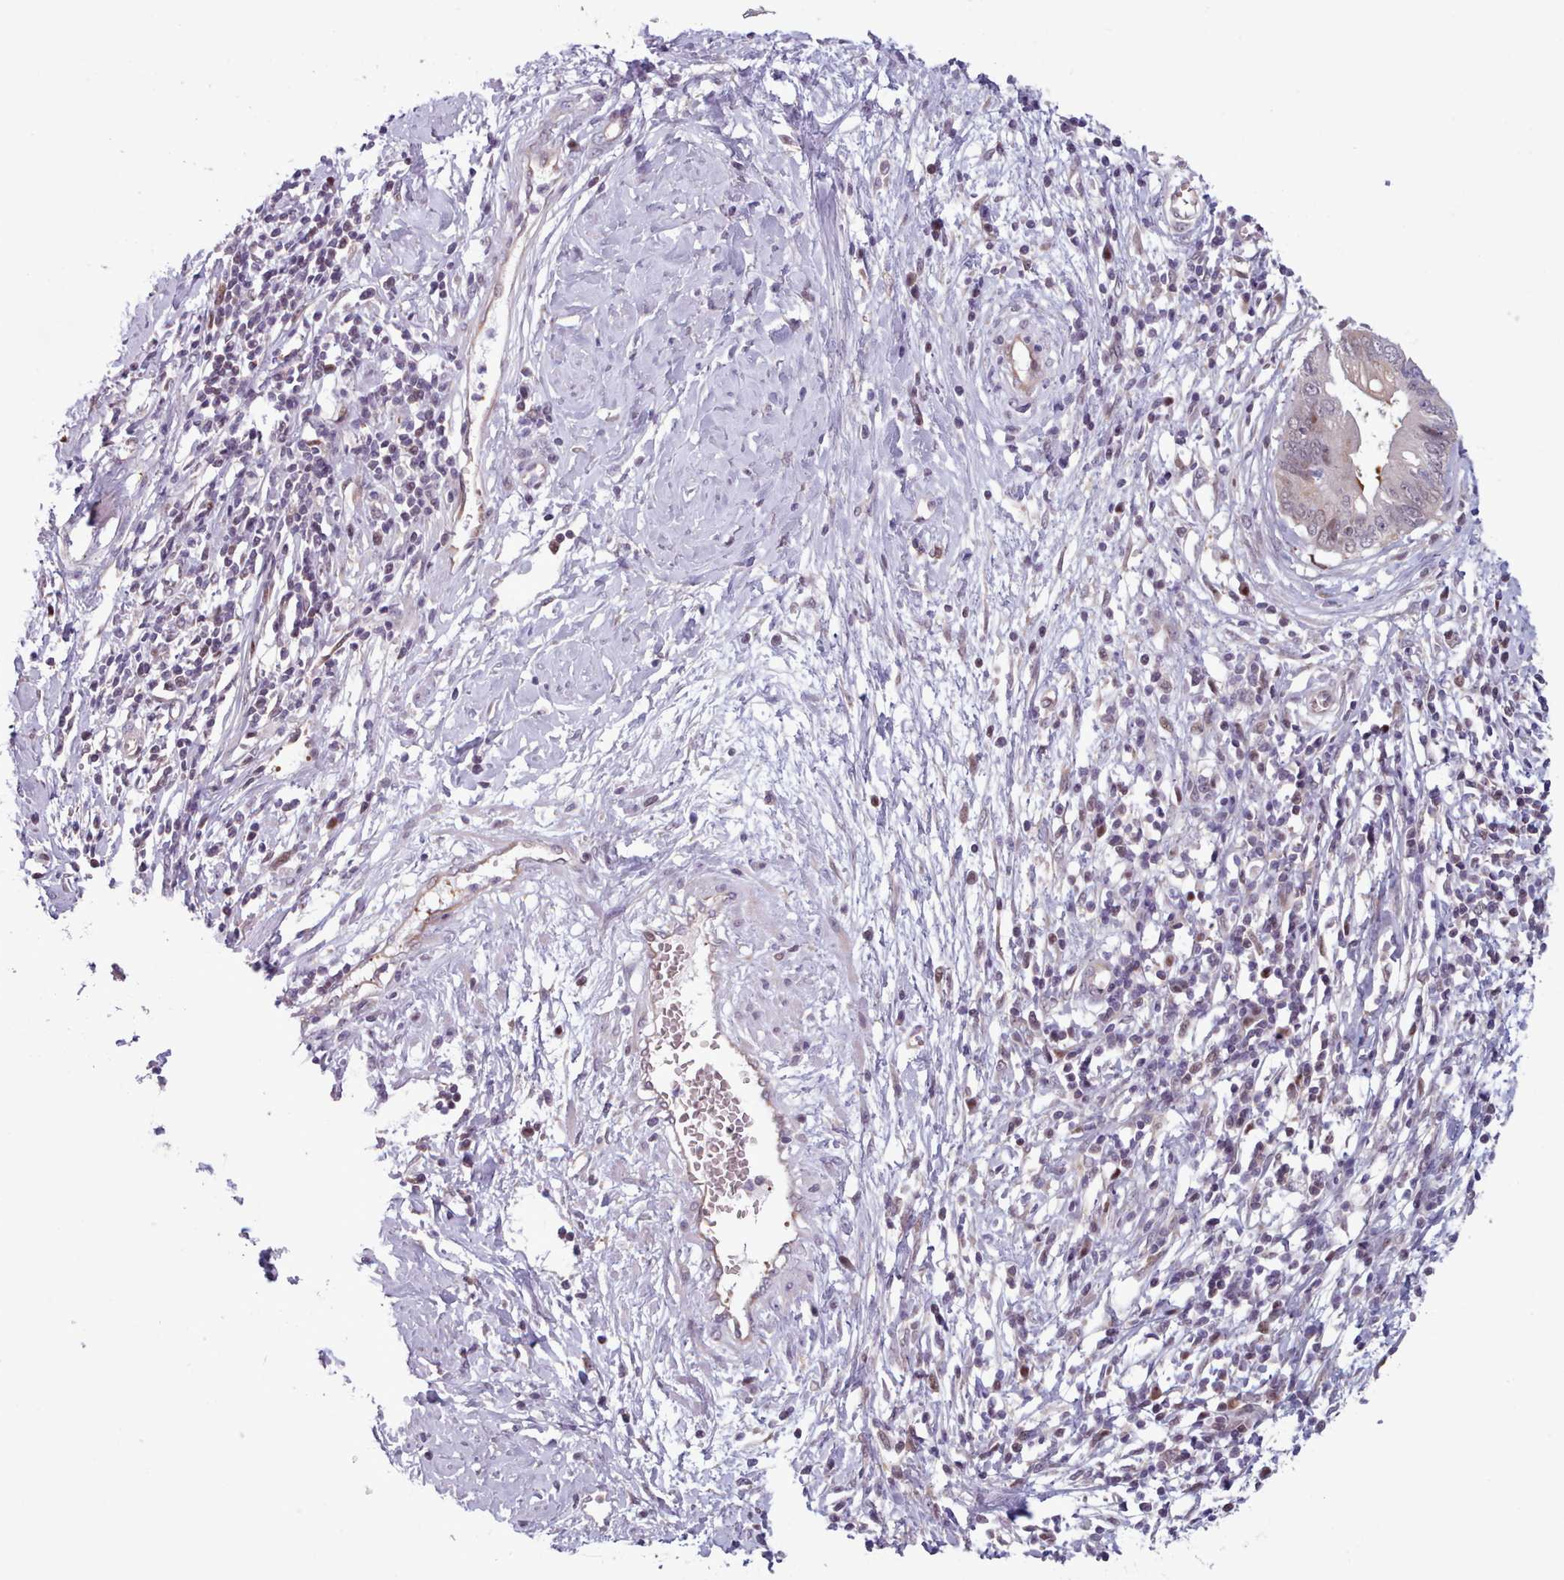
{"staining": {"intensity": "weak", "quantity": "<25%", "location": "nuclear"}, "tissue": "cervical cancer", "cell_type": "Tumor cells", "image_type": "cancer", "snomed": [{"axis": "morphology", "description": "Adenocarcinoma, NOS"}, {"axis": "topography", "description": "Cervix"}], "caption": "This is an immunohistochemistry (IHC) micrograph of adenocarcinoma (cervical). There is no positivity in tumor cells.", "gene": "KBTBD7", "patient": {"sex": "female", "age": 44}}